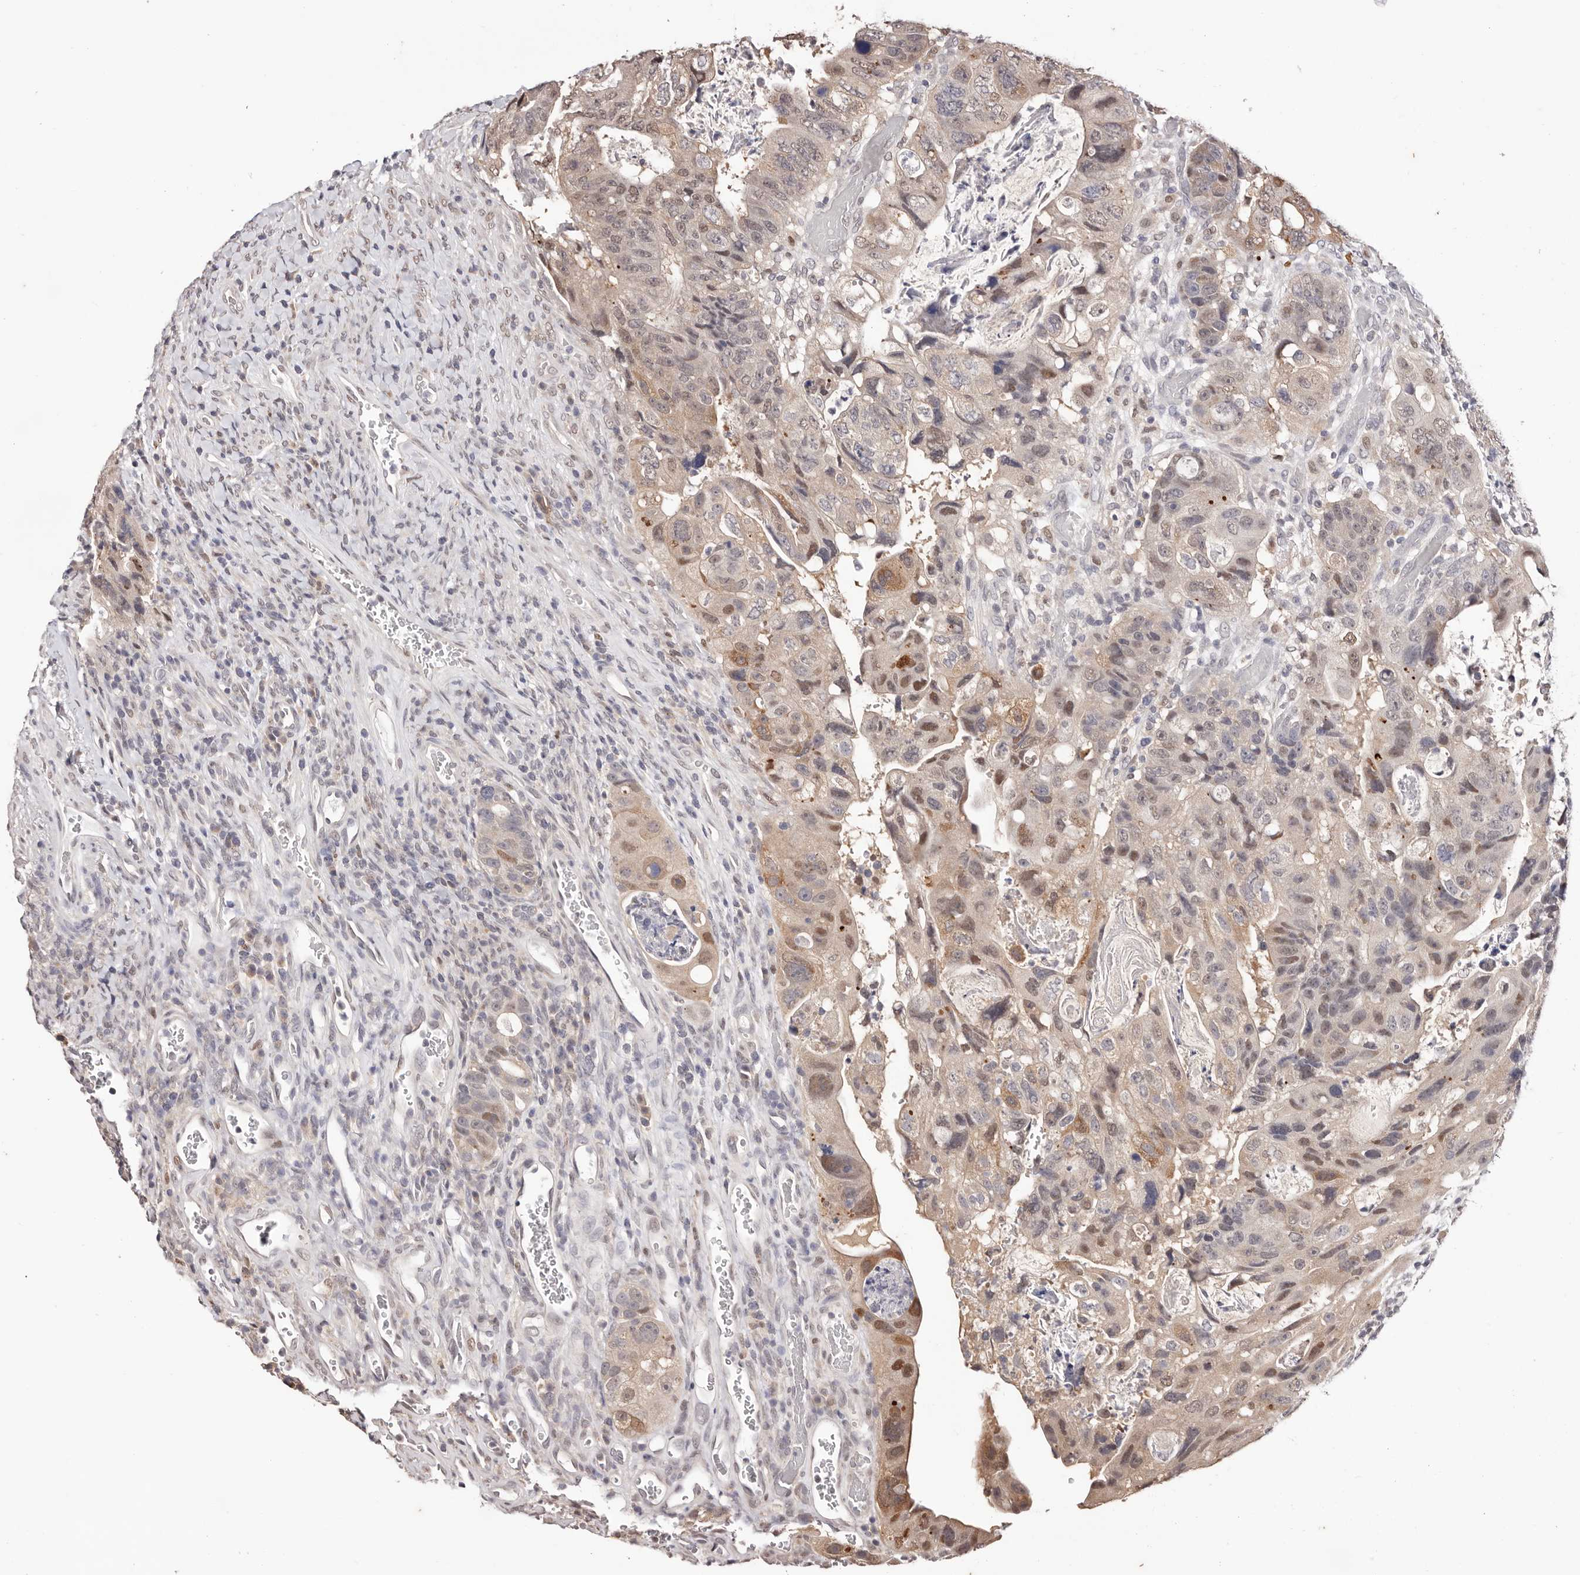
{"staining": {"intensity": "moderate", "quantity": "<25%", "location": "cytoplasmic/membranous,nuclear"}, "tissue": "colorectal cancer", "cell_type": "Tumor cells", "image_type": "cancer", "snomed": [{"axis": "morphology", "description": "Adenocarcinoma, NOS"}, {"axis": "topography", "description": "Rectum"}], "caption": "Immunohistochemical staining of colorectal cancer reveals low levels of moderate cytoplasmic/membranous and nuclear expression in approximately <25% of tumor cells.", "gene": "TYW3", "patient": {"sex": "male", "age": 59}}